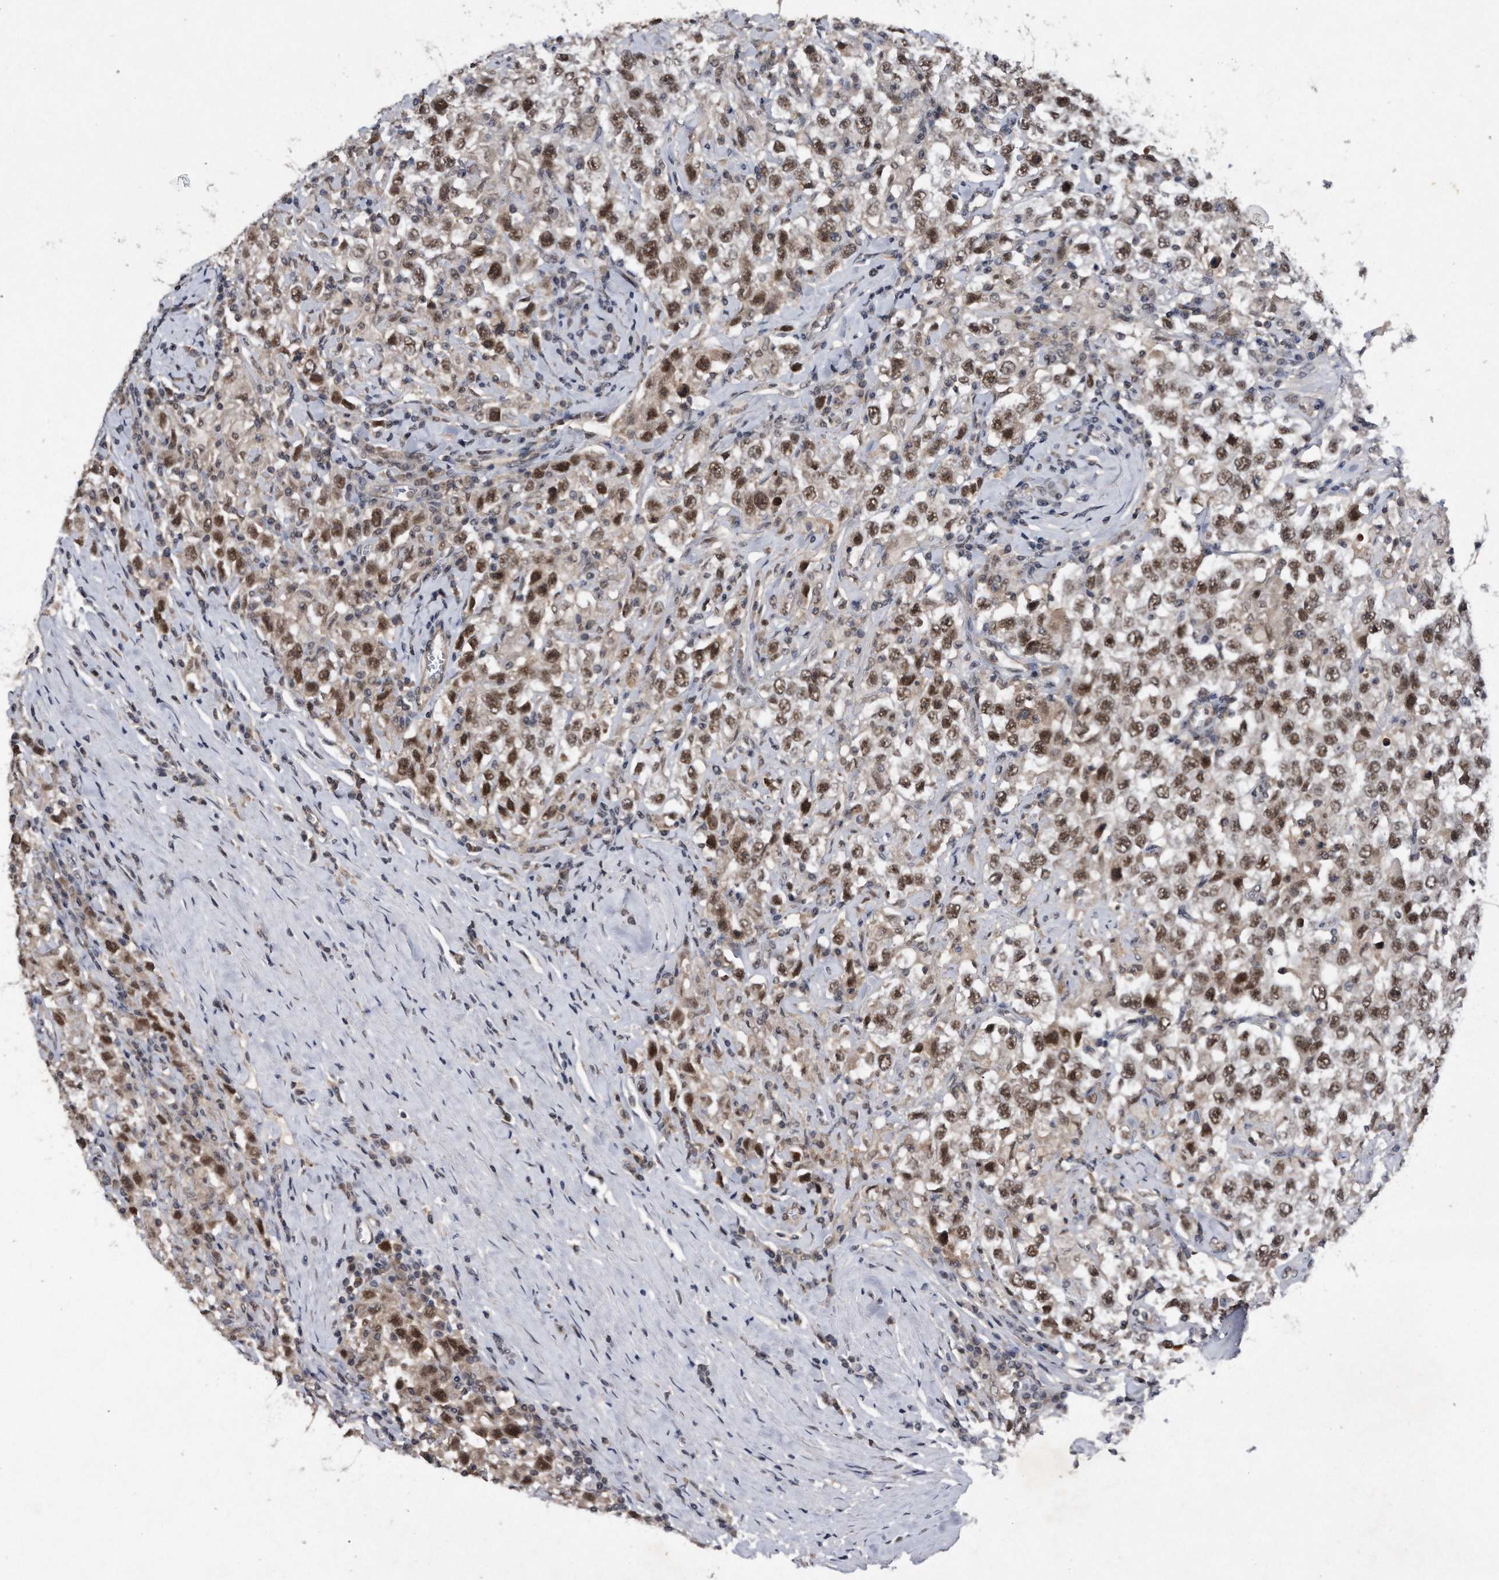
{"staining": {"intensity": "moderate", "quantity": ">75%", "location": "nuclear"}, "tissue": "testis cancer", "cell_type": "Tumor cells", "image_type": "cancer", "snomed": [{"axis": "morphology", "description": "Seminoma, NOS"}, {"axis": "topography", "description": "Testis"}], "caption": "Seminoma (testis) tissue exhibits moderate nuclear expression in approximately >75% of tumor cells", "gene": "VIRMA", "patient": {"sex": "male", "age": 41}}